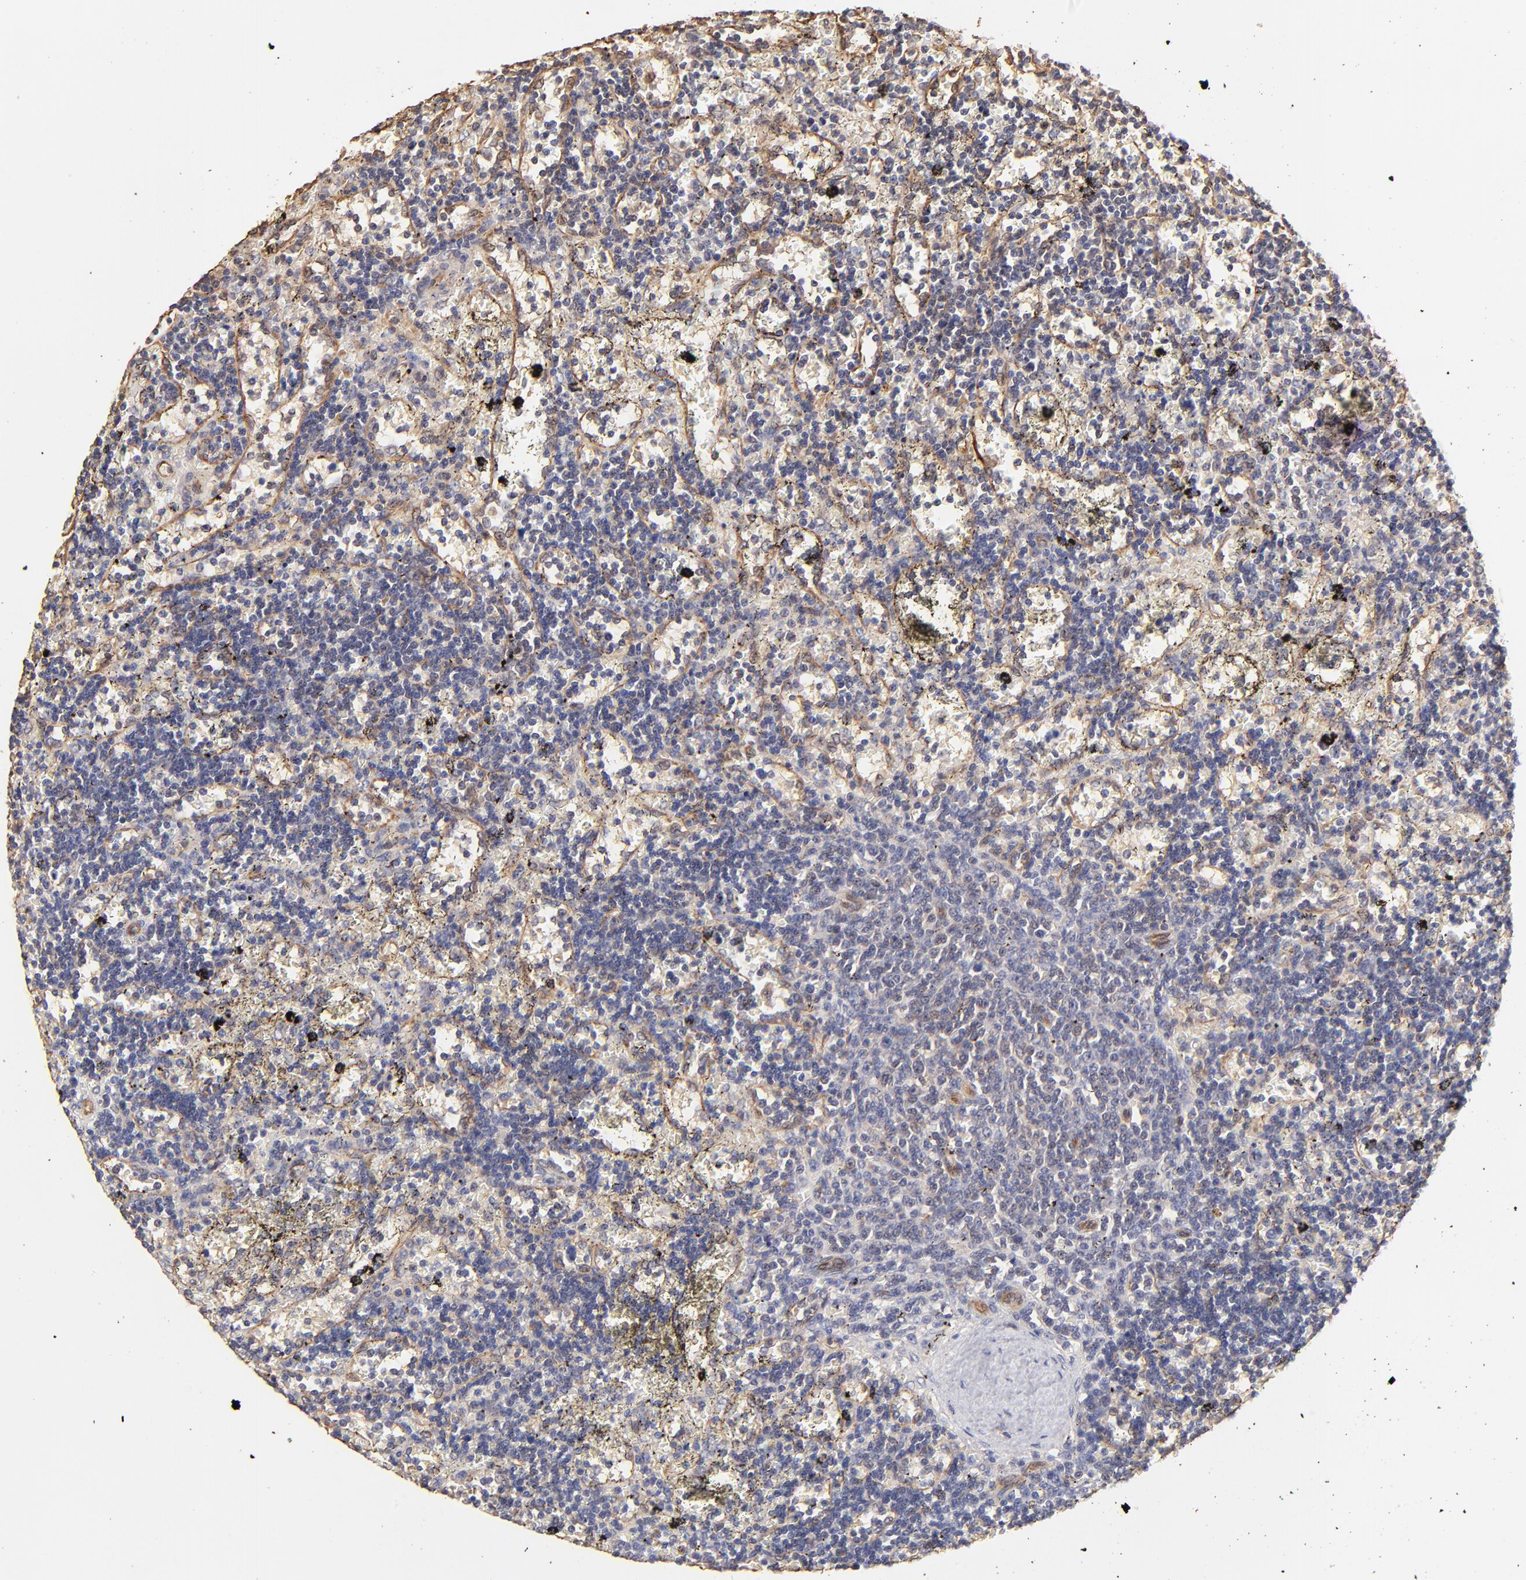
{"staining": {"intensity": "negative", "quantity": "none", "location": "none"}, "tissue": "lymphoma", "cell_type": "Tumor cells", "image_type": "cancer", "snomed": [{"axis": "morphology", "description": "Malignant lymphoma, non-Hodgkin's type, Low grade"}, {"axis": "topography", "description": "Spleen"}], "caption": "High magnification brightfield microscopy of lymphoma stained with DAB (brown) and counterstained with hematoxylin (blue): tumor cells show no significant positivity.", "gene": "TNFAIP3", "patient": {"sex": "male", "age": 60}}